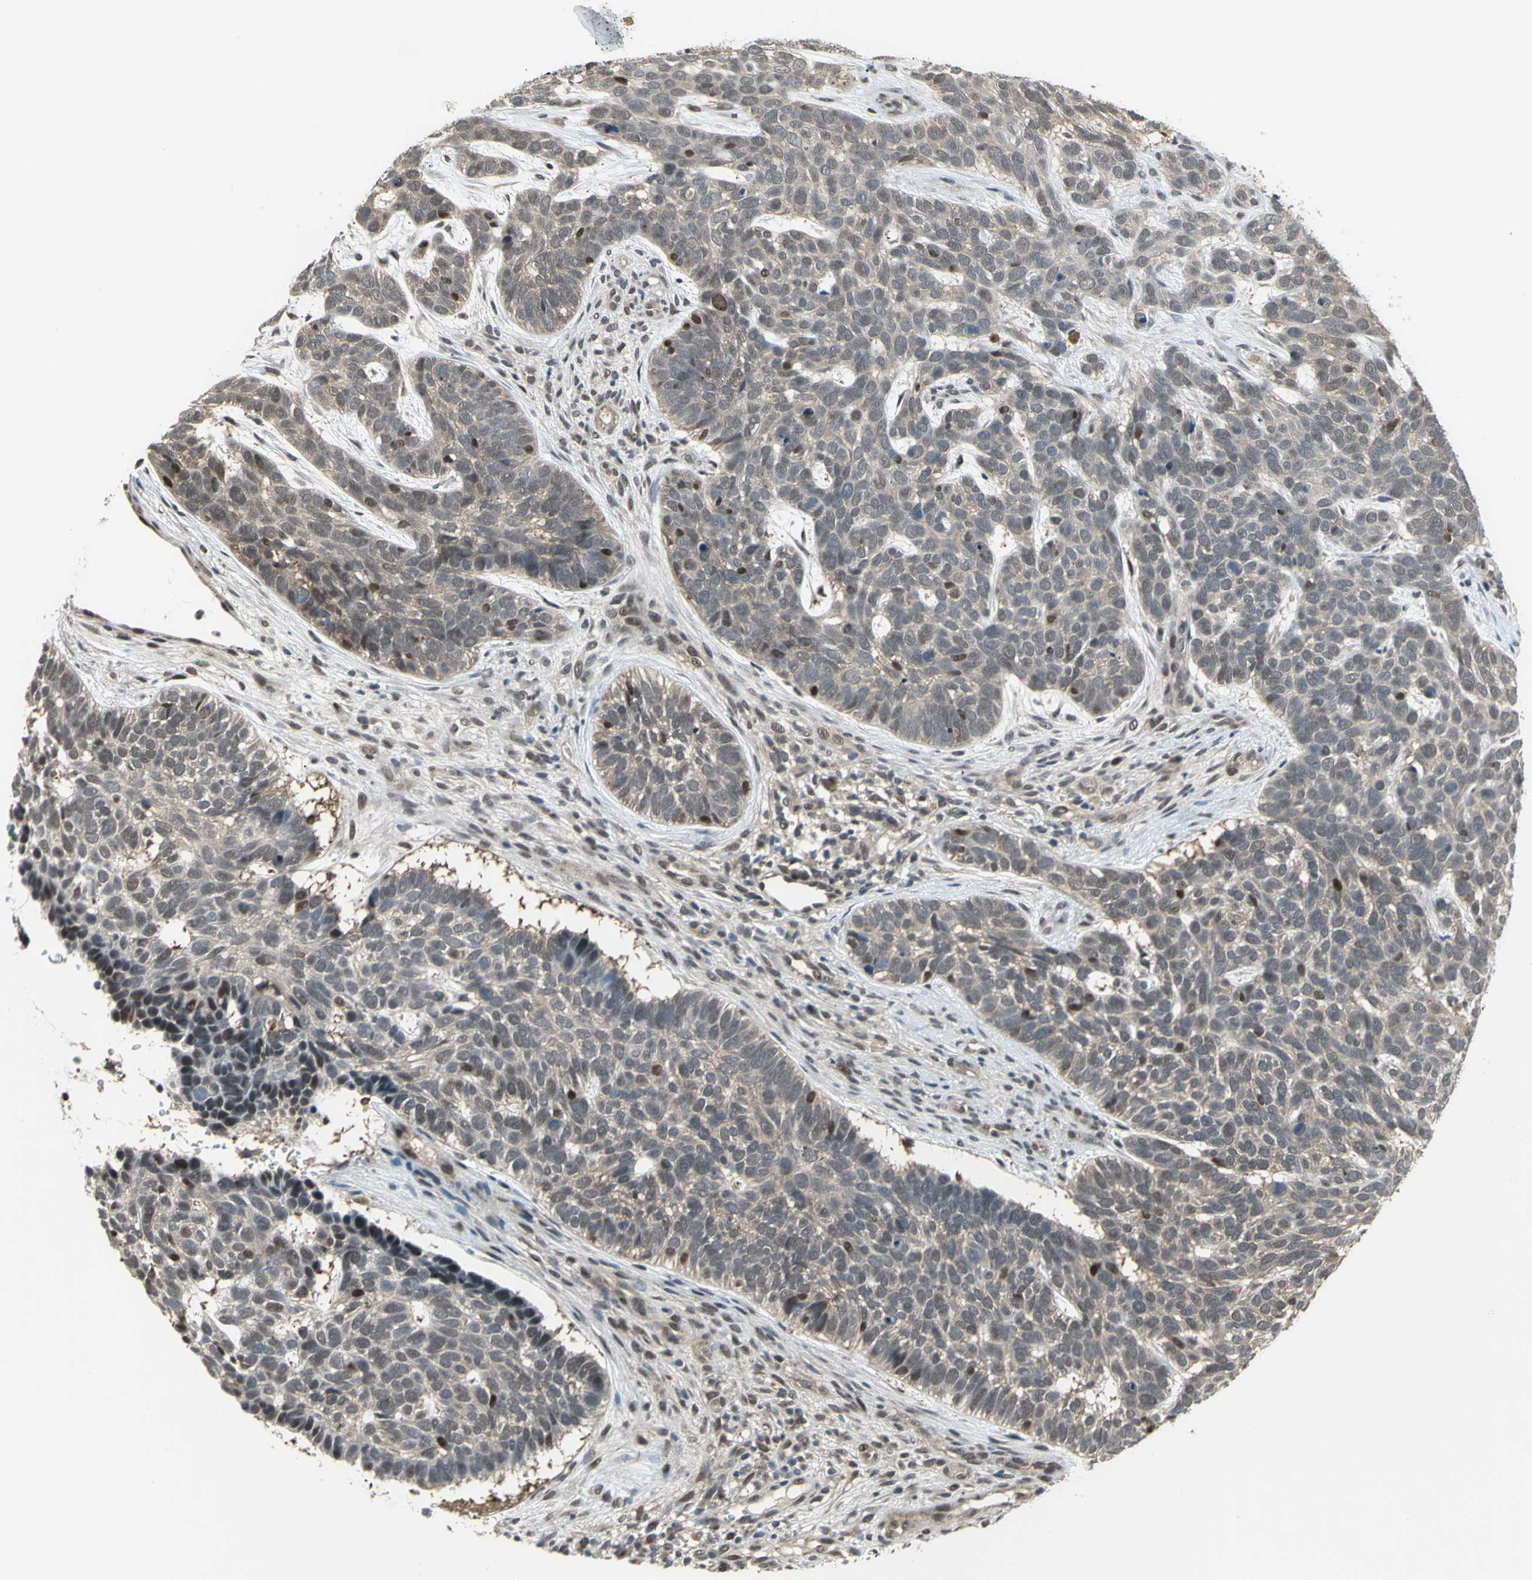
{"staining": {"intensity": "weak", "quantity": ">75%", "location": "cytoplasmic/membranous,nuclear"}, "tissue": "skin cancer", "cell_type": "Tumor cells", "image_type": "cancer", "snomed": [{"axis": "morphology", "description": "Basal cell carcinoma"}, {"axis": "topography", "description": "Skin"}], "caption": "There is low levels of weak cytoplasmic/membranous and nuclear staining in tumor cells of skin basal cell carcinoma, as demonstrated by immunohistochemical staining (brown color).", "gene": "COPS5", "patient": {"sex": "male", "age": 87}}